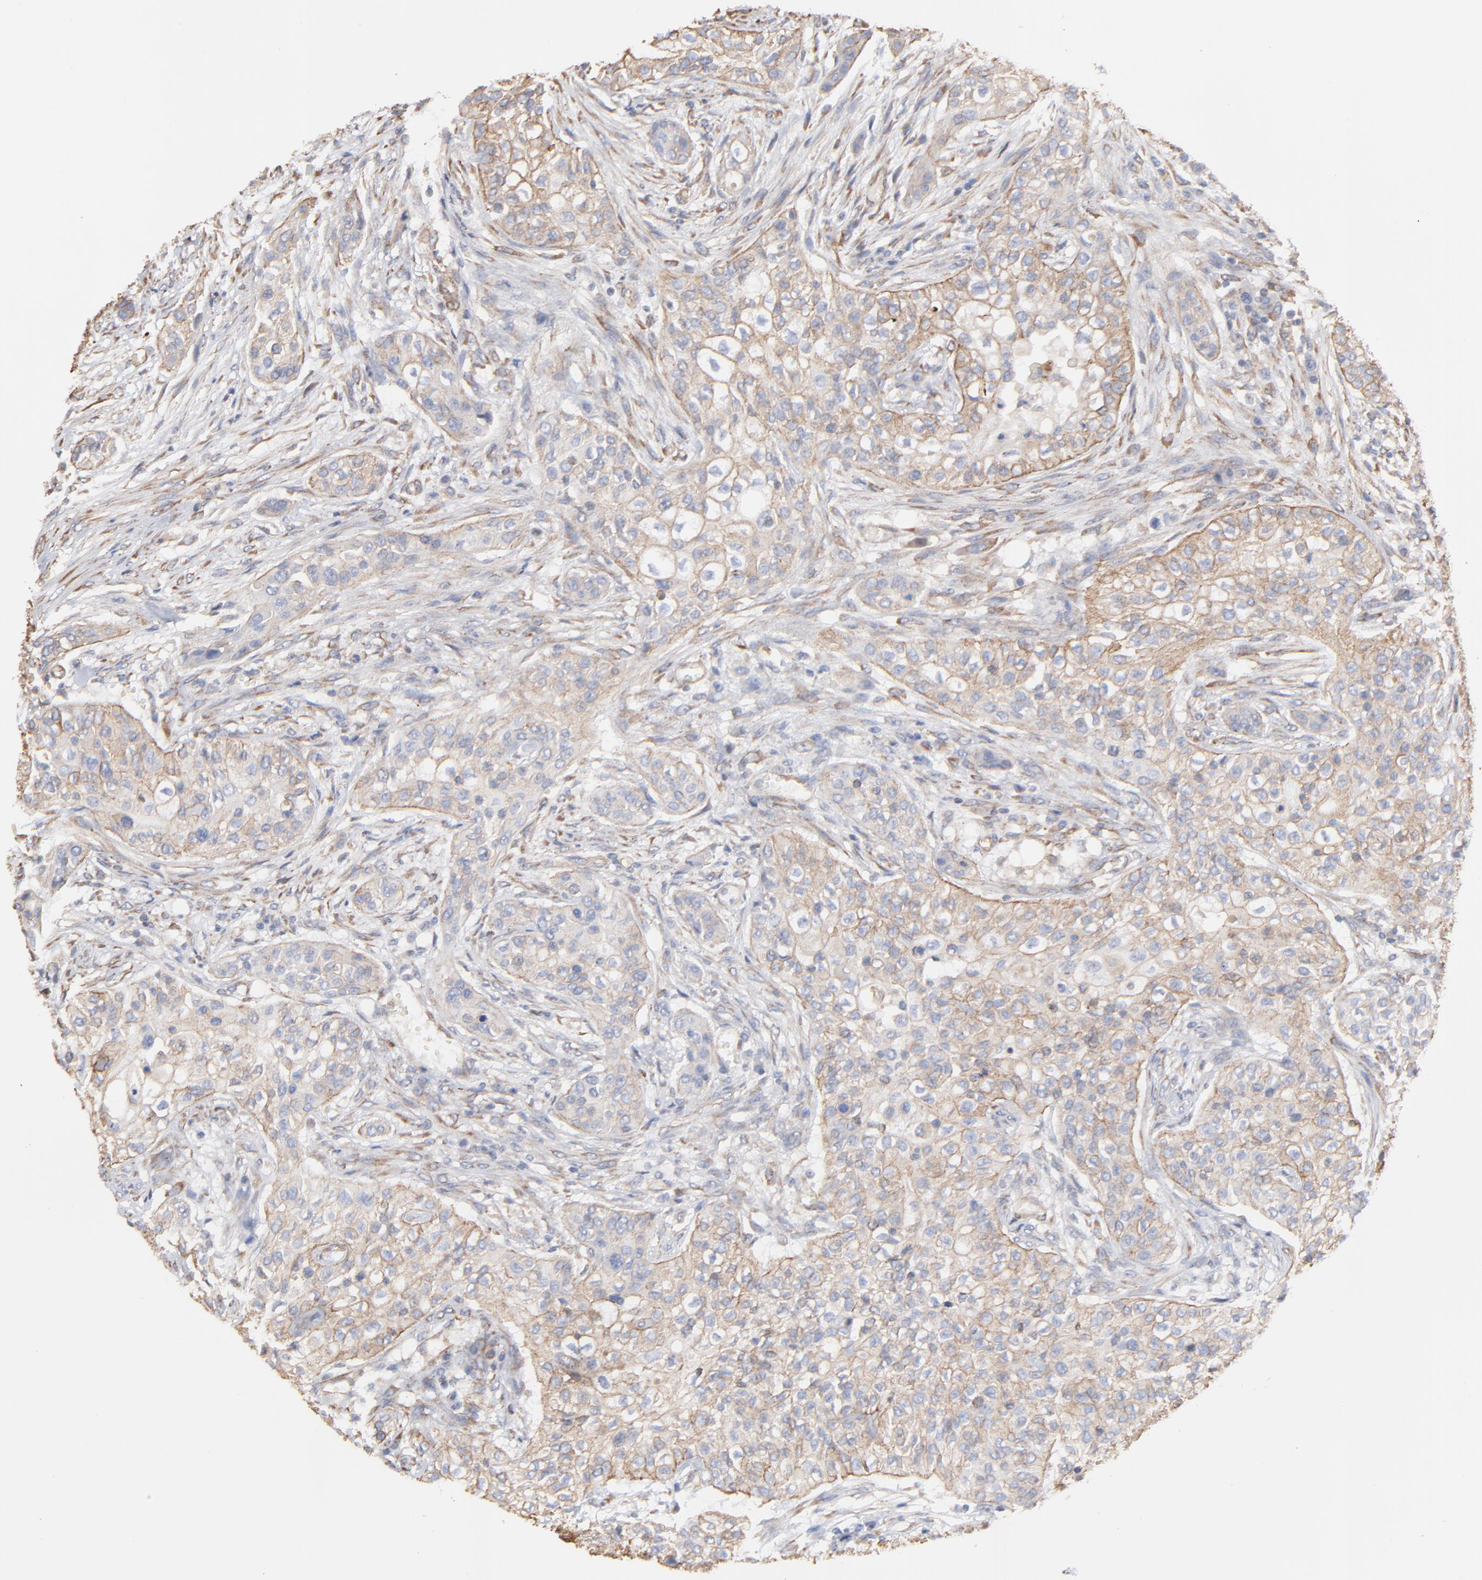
{"staining": {"intensity": "weak", "quantity": ">75%", "location": "cytoplasmic/membranous"}, "tissue": "urothelial cancer", "cell_type": "Tumor cells", "image_type": "cancer", "snomed": [{"axis": "morphology", "description": "Urothelial carcinoma, High grade"}, {"axis": "topography", "description": "Urinary bladder"}], "caption": "The micrograph demonstrates a brown stain indicating the presence of a protein in the cytoplasmic/membranous of tumor cells in urothelial cancer.", "gene": "LRCH2", "patient": {"sex": "male", "age": 74}}